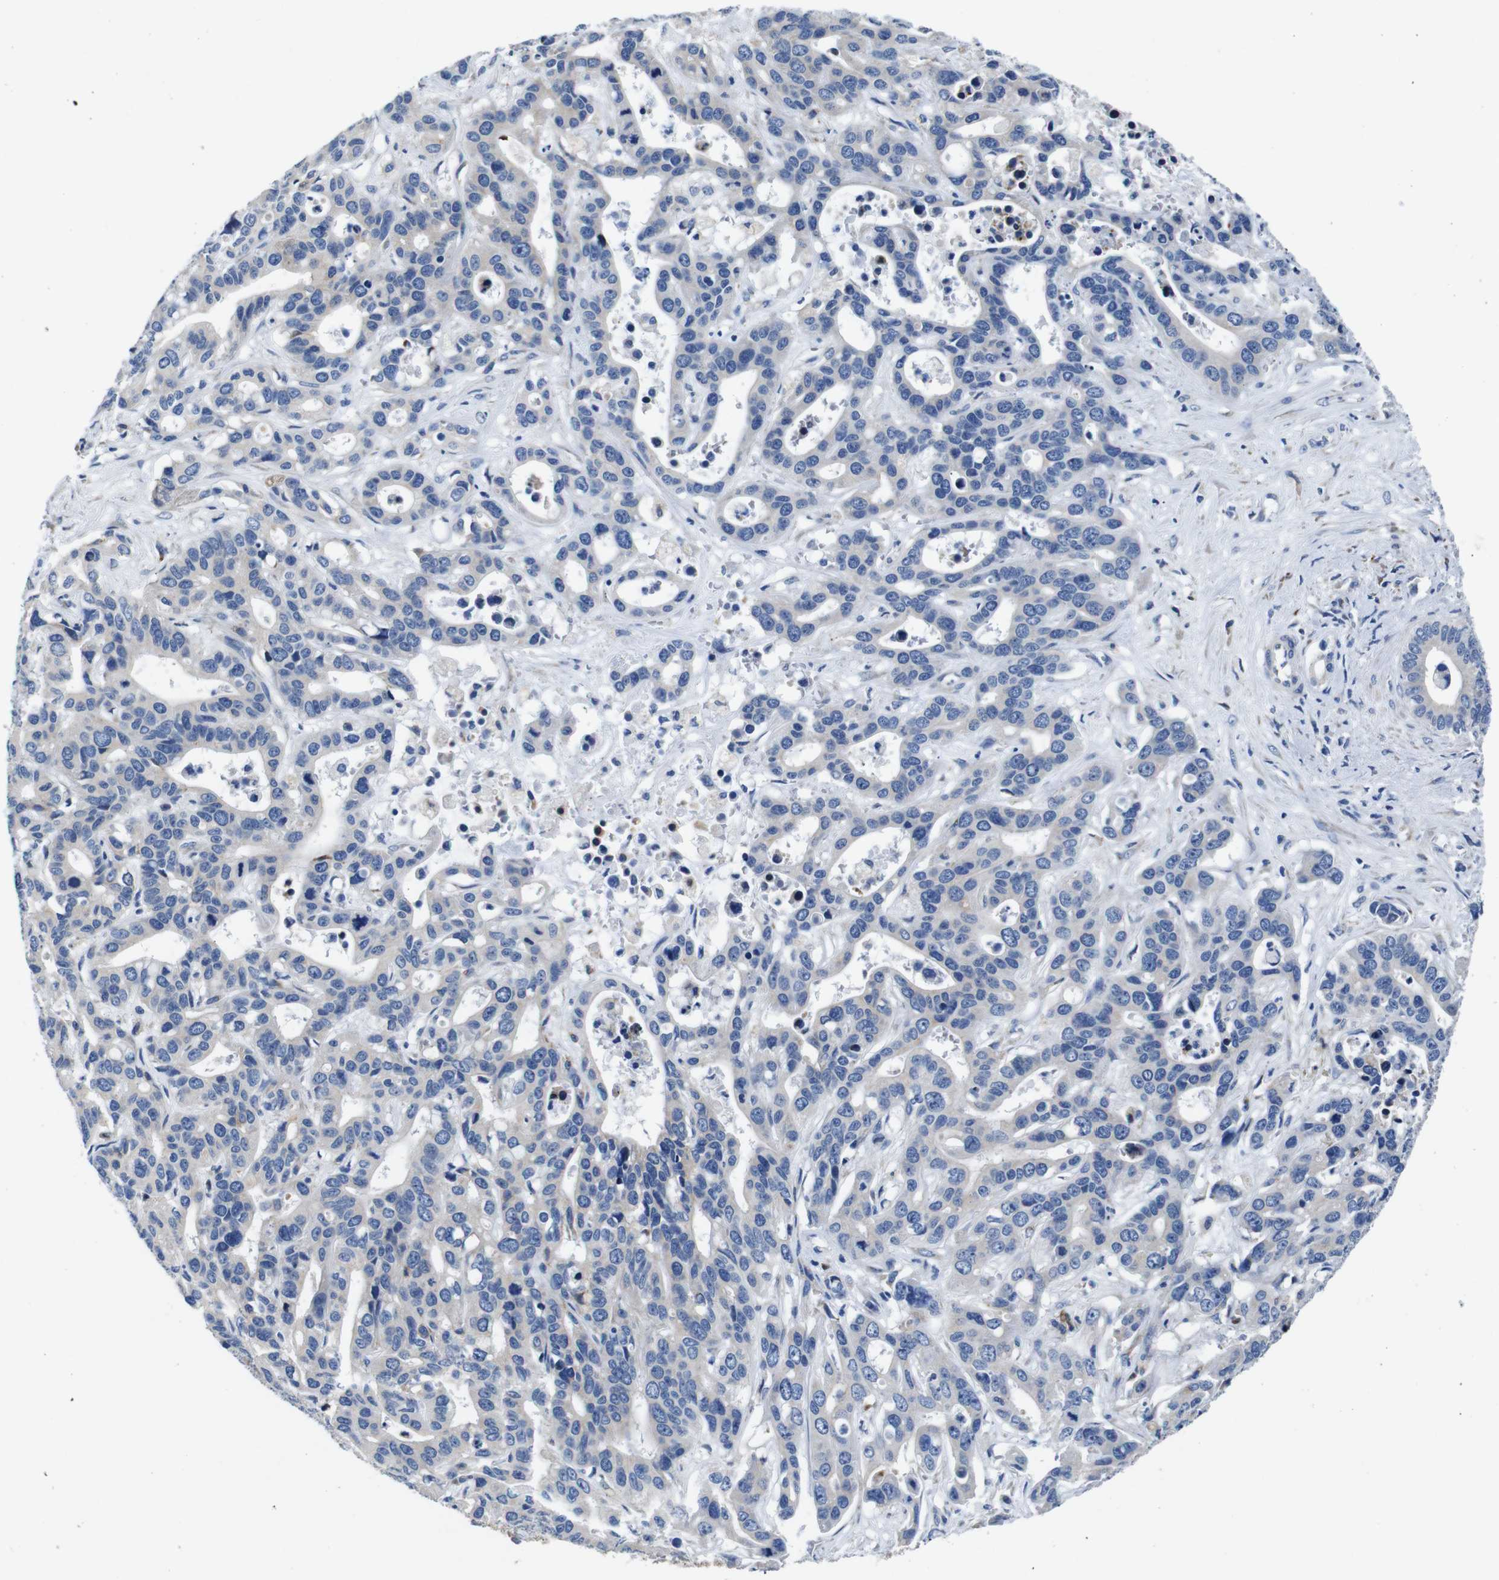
{"staining": {"intensity": "negative", "quantity": "none", "location": "none"}, "tissue": "liver cancer", "cell_type": "Tumor cells", "image_type": "cancer", "snomed": [{"axis": "morphology", "description": "Cholangiocarcinoma"}, {"axis": "topography", "description": "Liver"}], "caption": "Immunohistochemical staining of human liver cancer reveals no significant positivity in tumor cells.", "gene": "SNX19", "patient": {"sex": "female", "age": 65}}